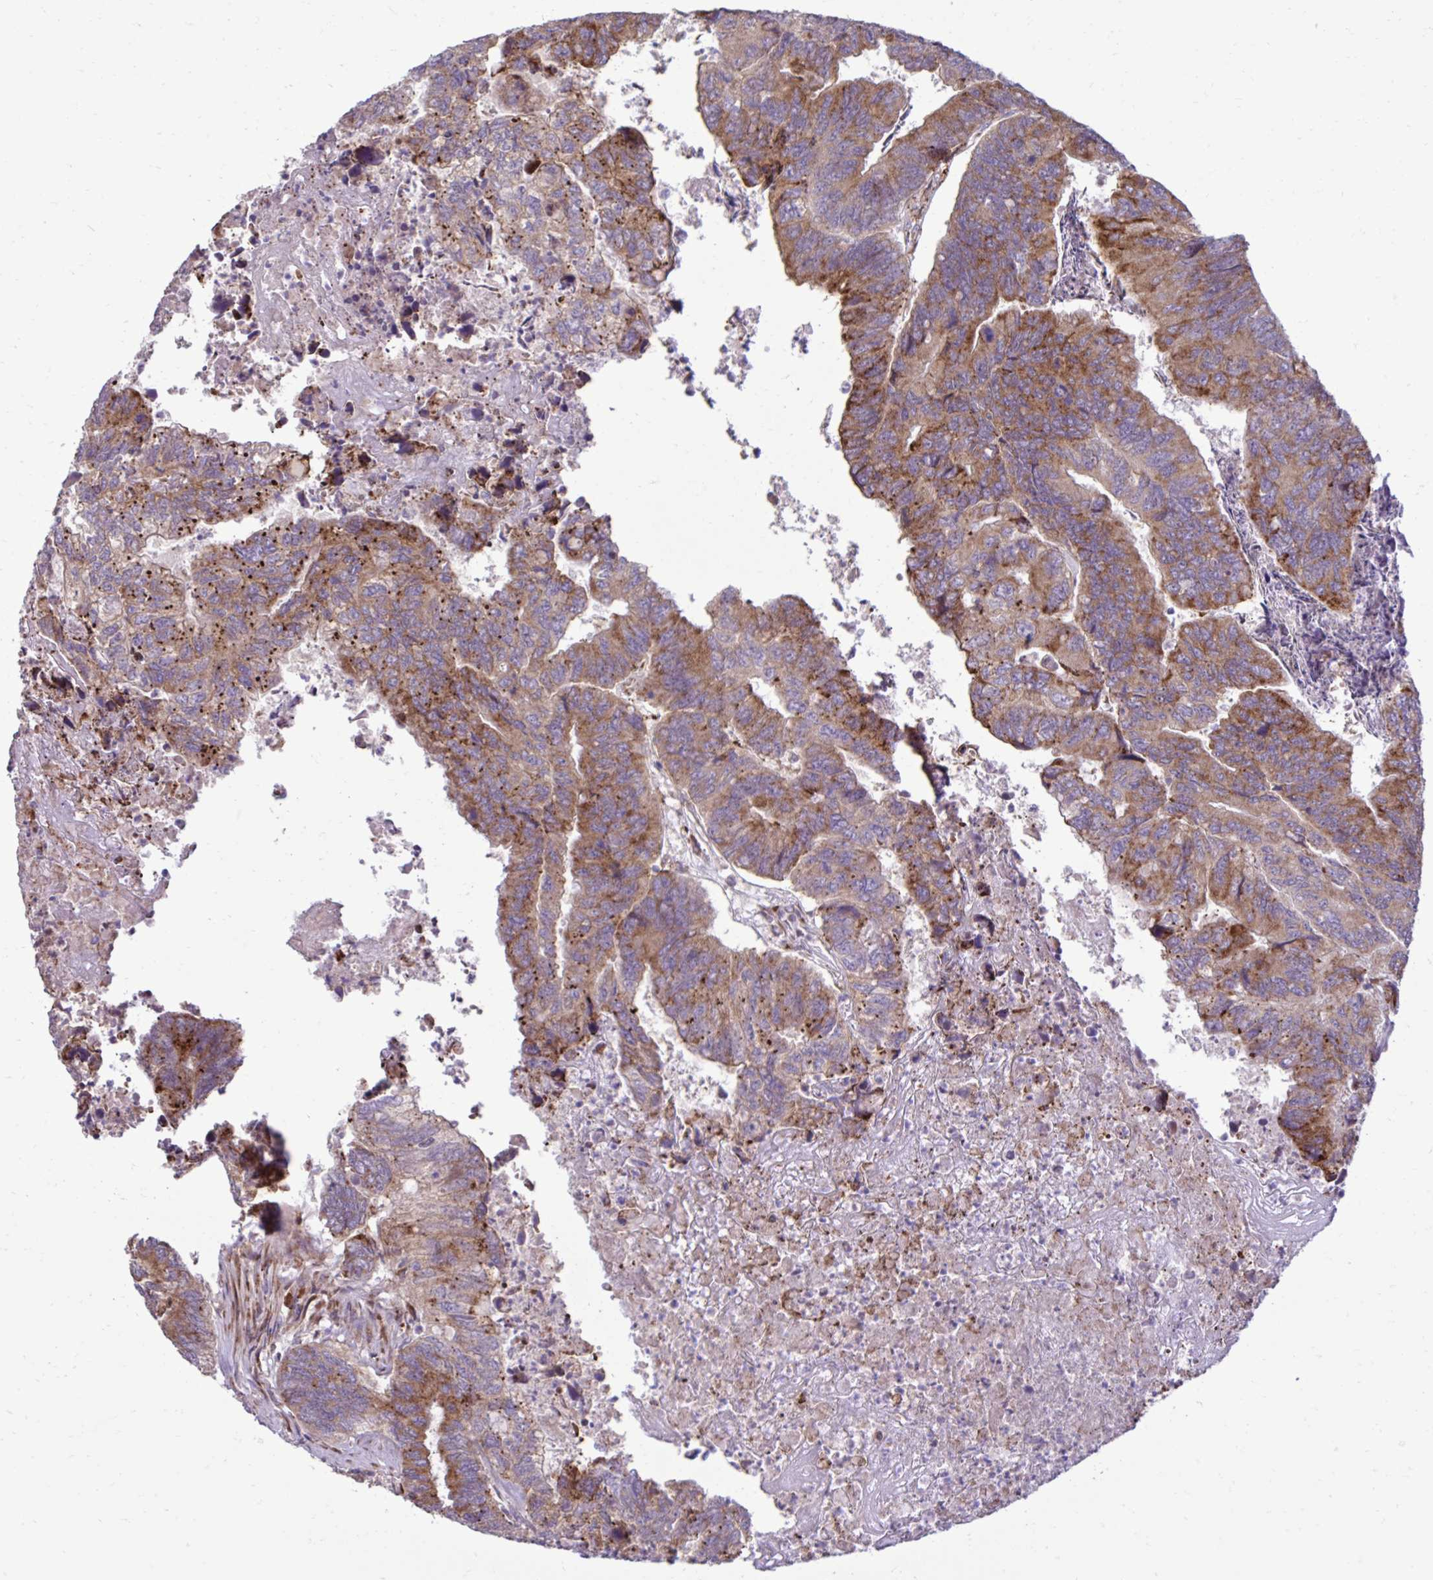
{"staining": {"intensity": "moderate", "quantity": ">75%", "location": "cytoplasmic/membranous"}, "tissue": "colorectal cancer", "cell_type": "Tumor cells", "image_type": "cancer", "snomed": [{"axis": "morphology", "description": "Adenocarcinoma, NOS"}, {"axis": "topography", "description": "Colon"}], "caption": "Adenocarcinoma (colorectal) stained for a protein (brown) exhibits moderate cytoplasmic/membranous positive expression in approximately >75% of tumor cells.", "gene": "LIMS1", "patient": {"sex": "female", "age": 67}}